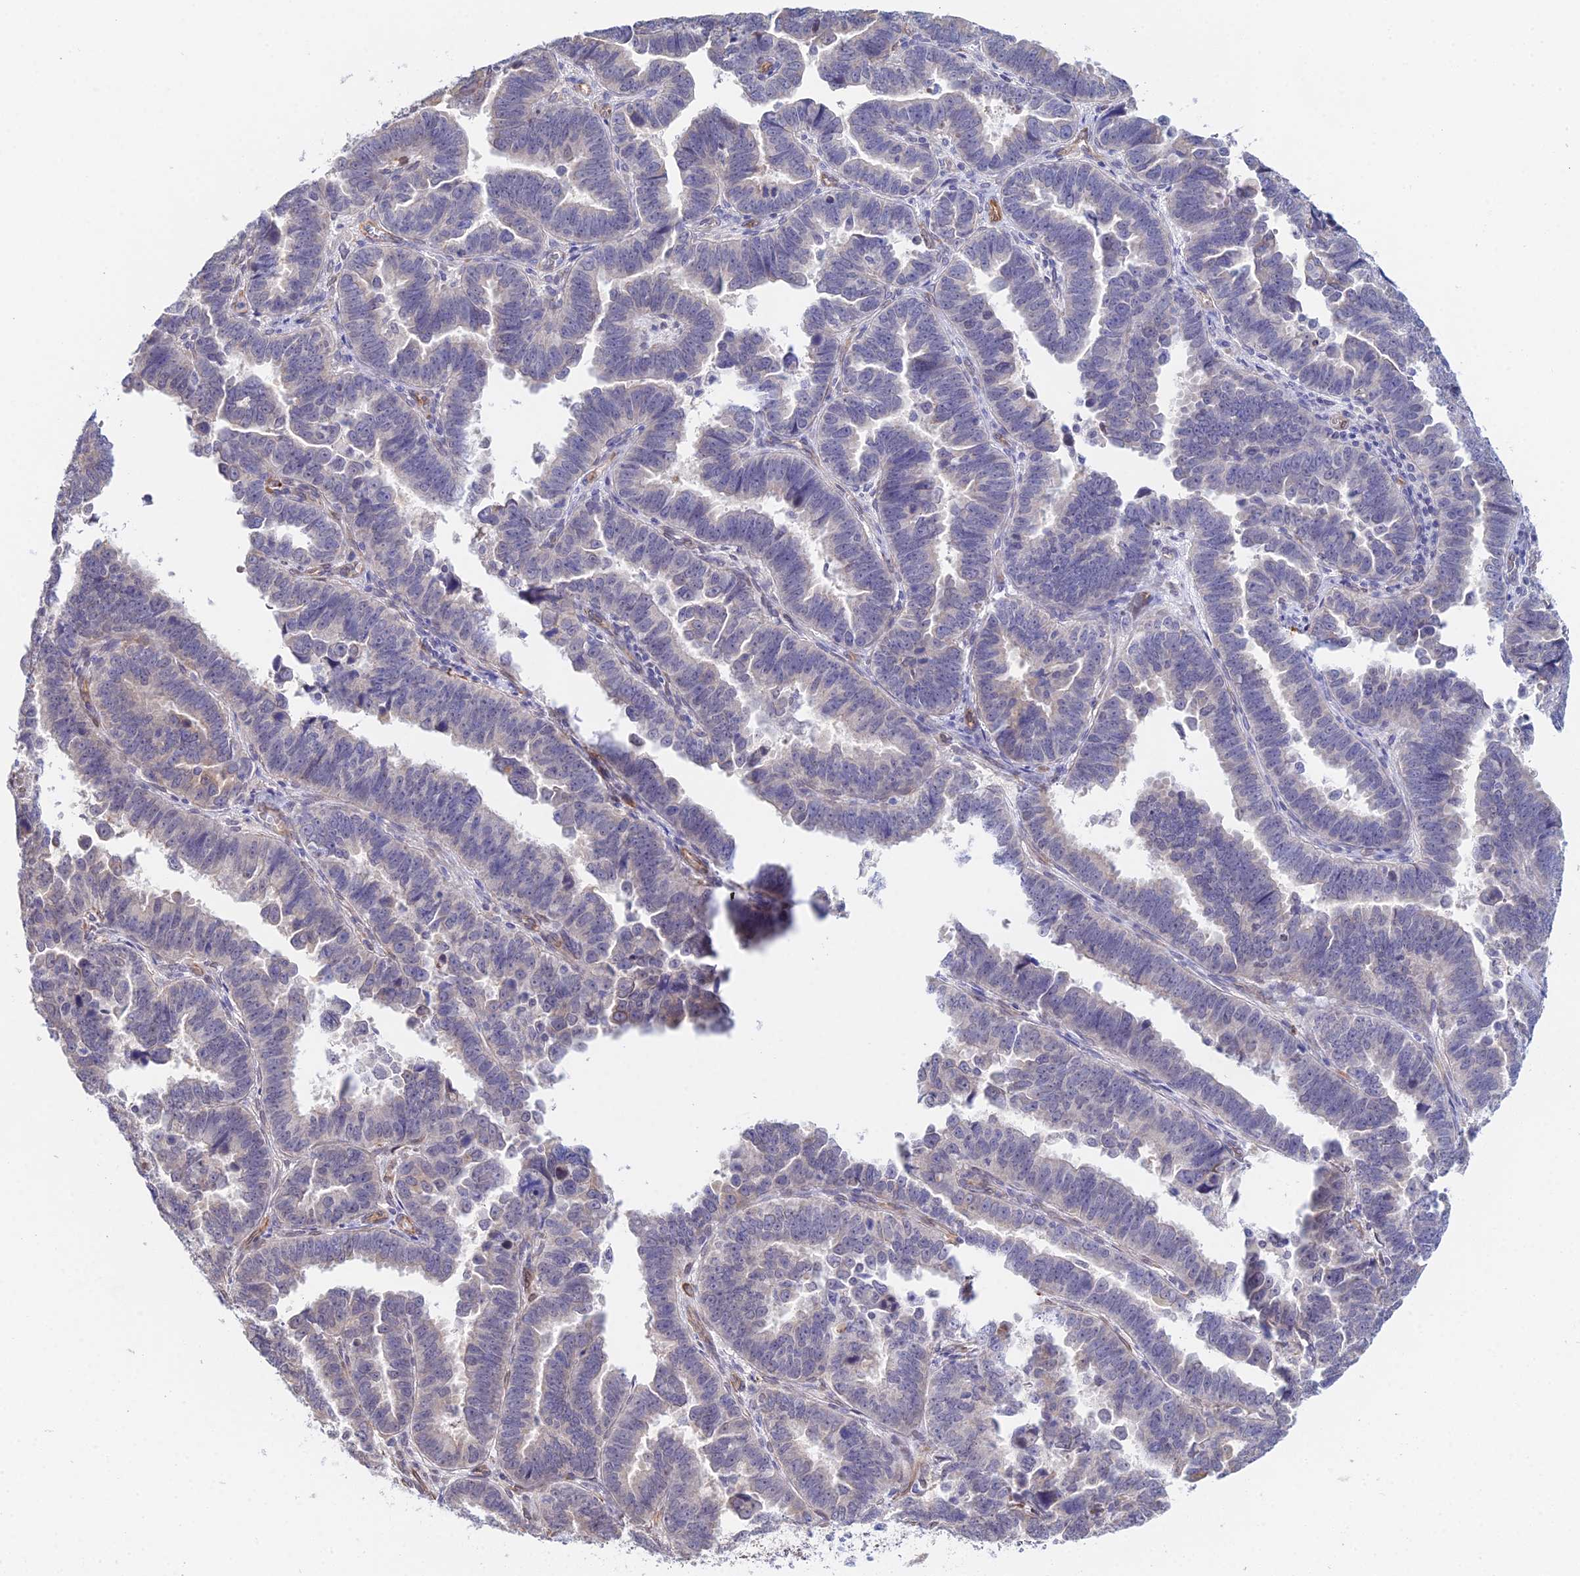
{"staining": {"intensity": "negative", "quantity": "none", "location": "none"}, "tissue": "endometrial cancer", "cell_type": "Tumor cells", "image_type": "cancer", "snomed": [{"axis": "morphology", "description": "Adenocarcinoma, NOS"}, {"axis": "topography", "description": "Endometrium"}], "caption": "Protein analysis of adenocarcinoma (endometrial) reveals no significant positivity in tumor cells.", "gene": "MXRA7", "patient": {"sex": "female", "age": 75}}